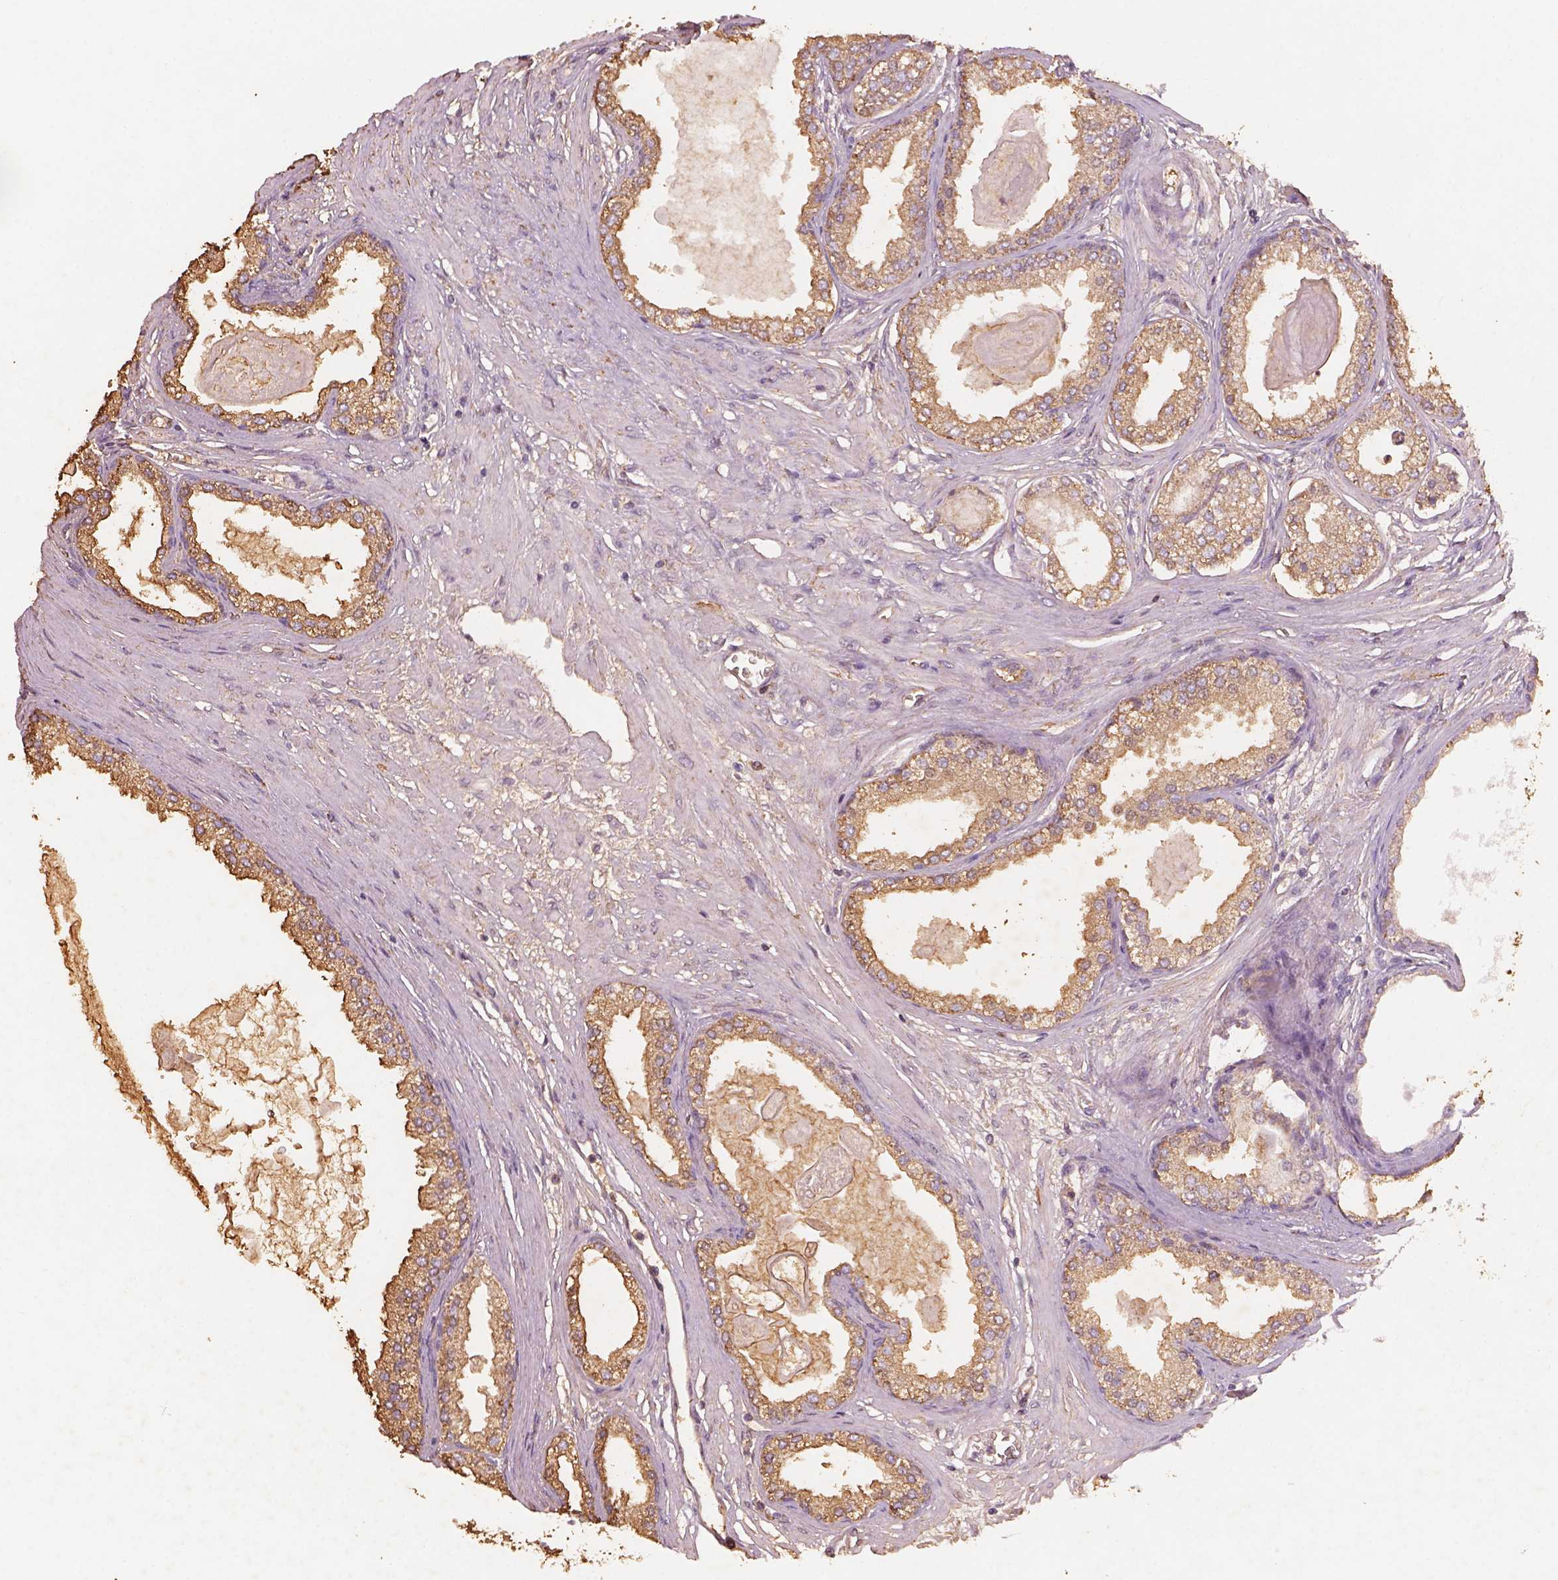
{"staining": {"intensity": "moderate", "quantity": ">75%", "location": "cytoplasmic/membranous"}, "tissue": "prostate cancer", "cell_type": "Tumor cells", "image_type": "cancer", "snomed": [{"axis": "morphology", "description": "Normal tissue, NOS"}, {"axis": "morphology", "description": "Adenocarcinoma, High grade"}, {"axis": "topography", "description": "Prostate"}], "caption": "Tumor cells show medium levels of moderate cytoplasmic/membranous expression in about >75% of cells in prostate adenocarcinoma (high-grade).", "gene": "AP2B1", "patient": {"sex": "male", "age": 83}}